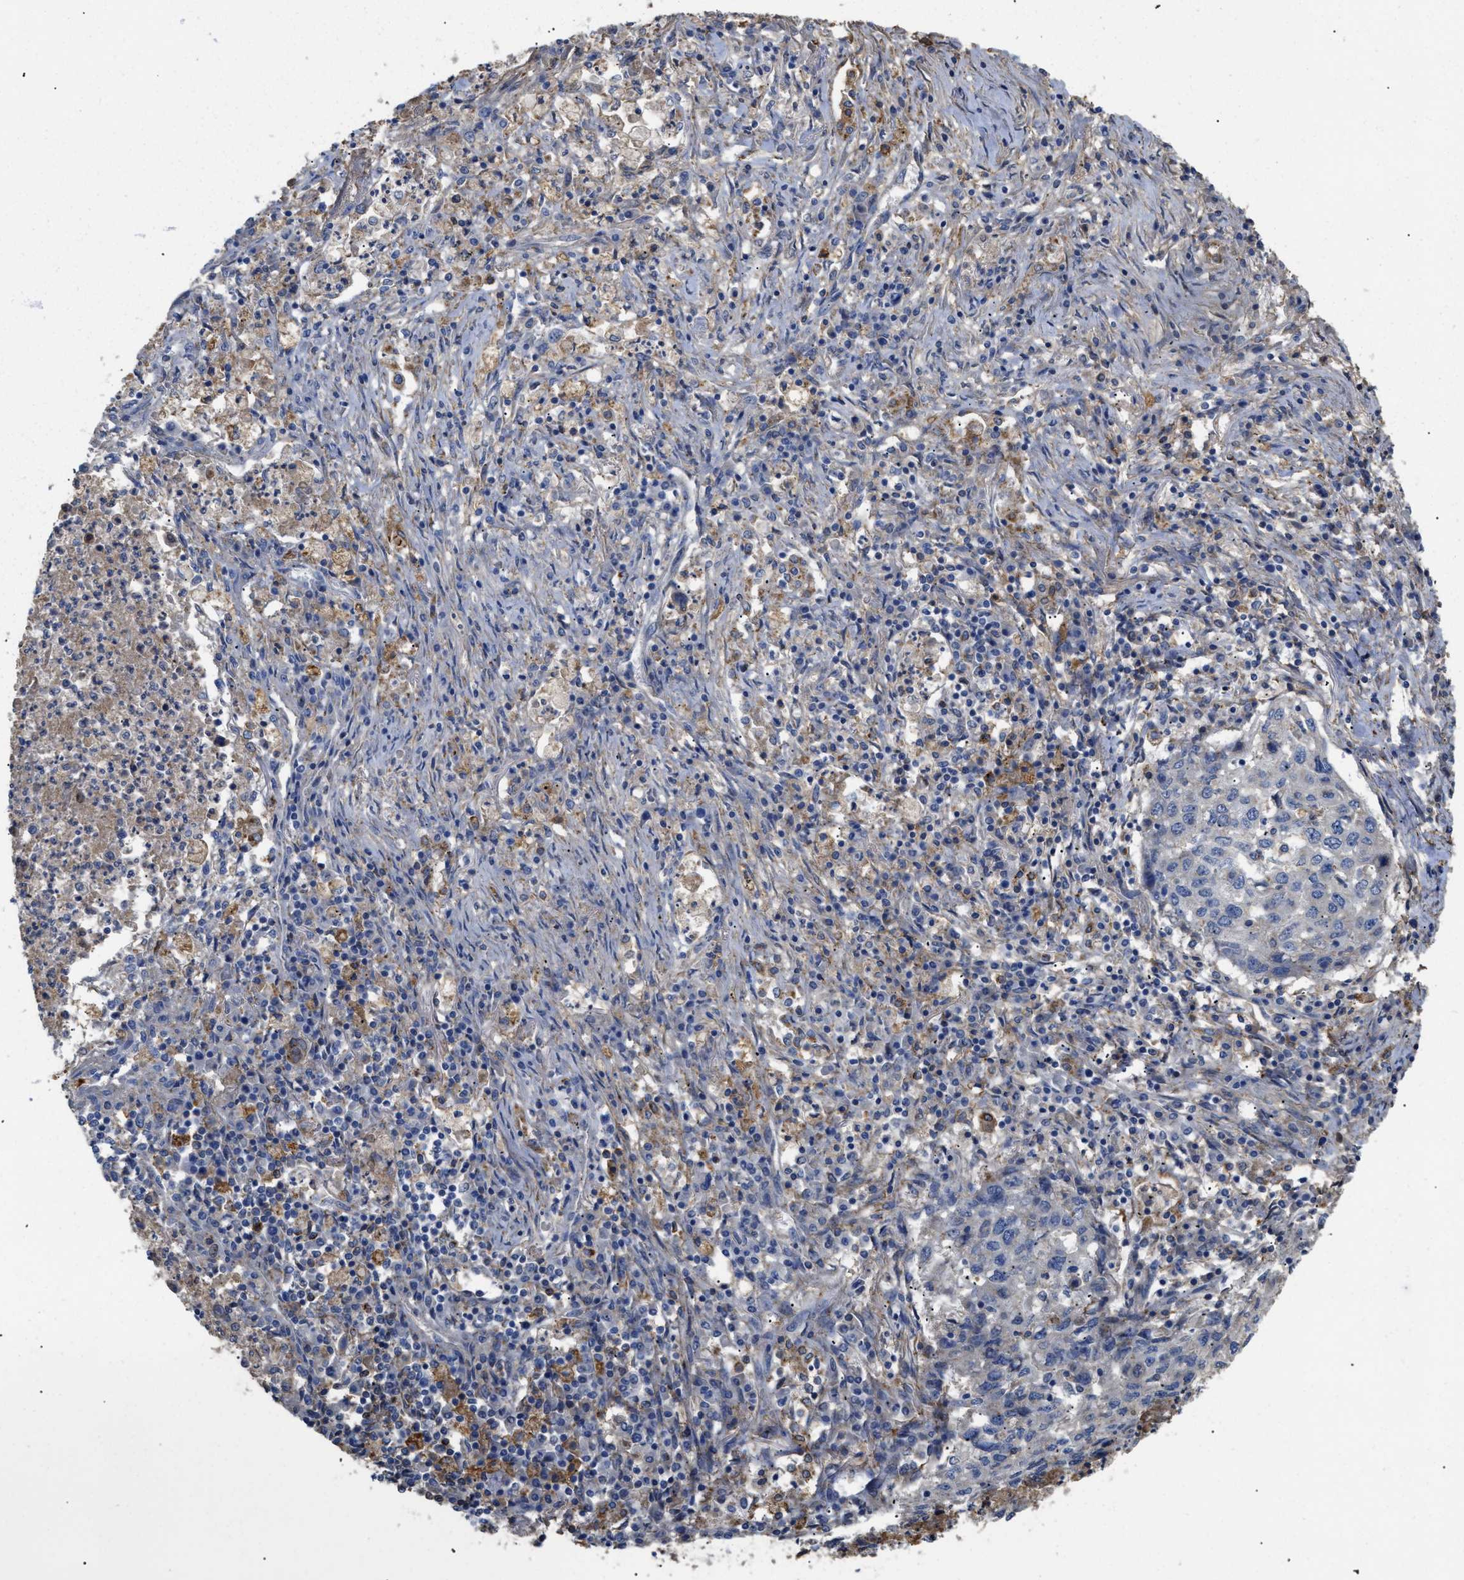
{"staining": {"intensity": "negative", "quantity": "none", "location": "none"}, "tissue": "lung cancer", "cell_type": "Tumor cells", "image_type": "cancer", "snomed": [{"axis": "morphology", "description": "Squamous cell carcinoma, NOS"}, {"axis": "topography", "description": "Lung"}], "caption": "The immunohistochemistry image has no significant positivity in tumor cells of lung cancer (squamous cell carcinoma) tissue.", "gene": "ANXA4", "patient": {"sex": "female", "age": 63}}